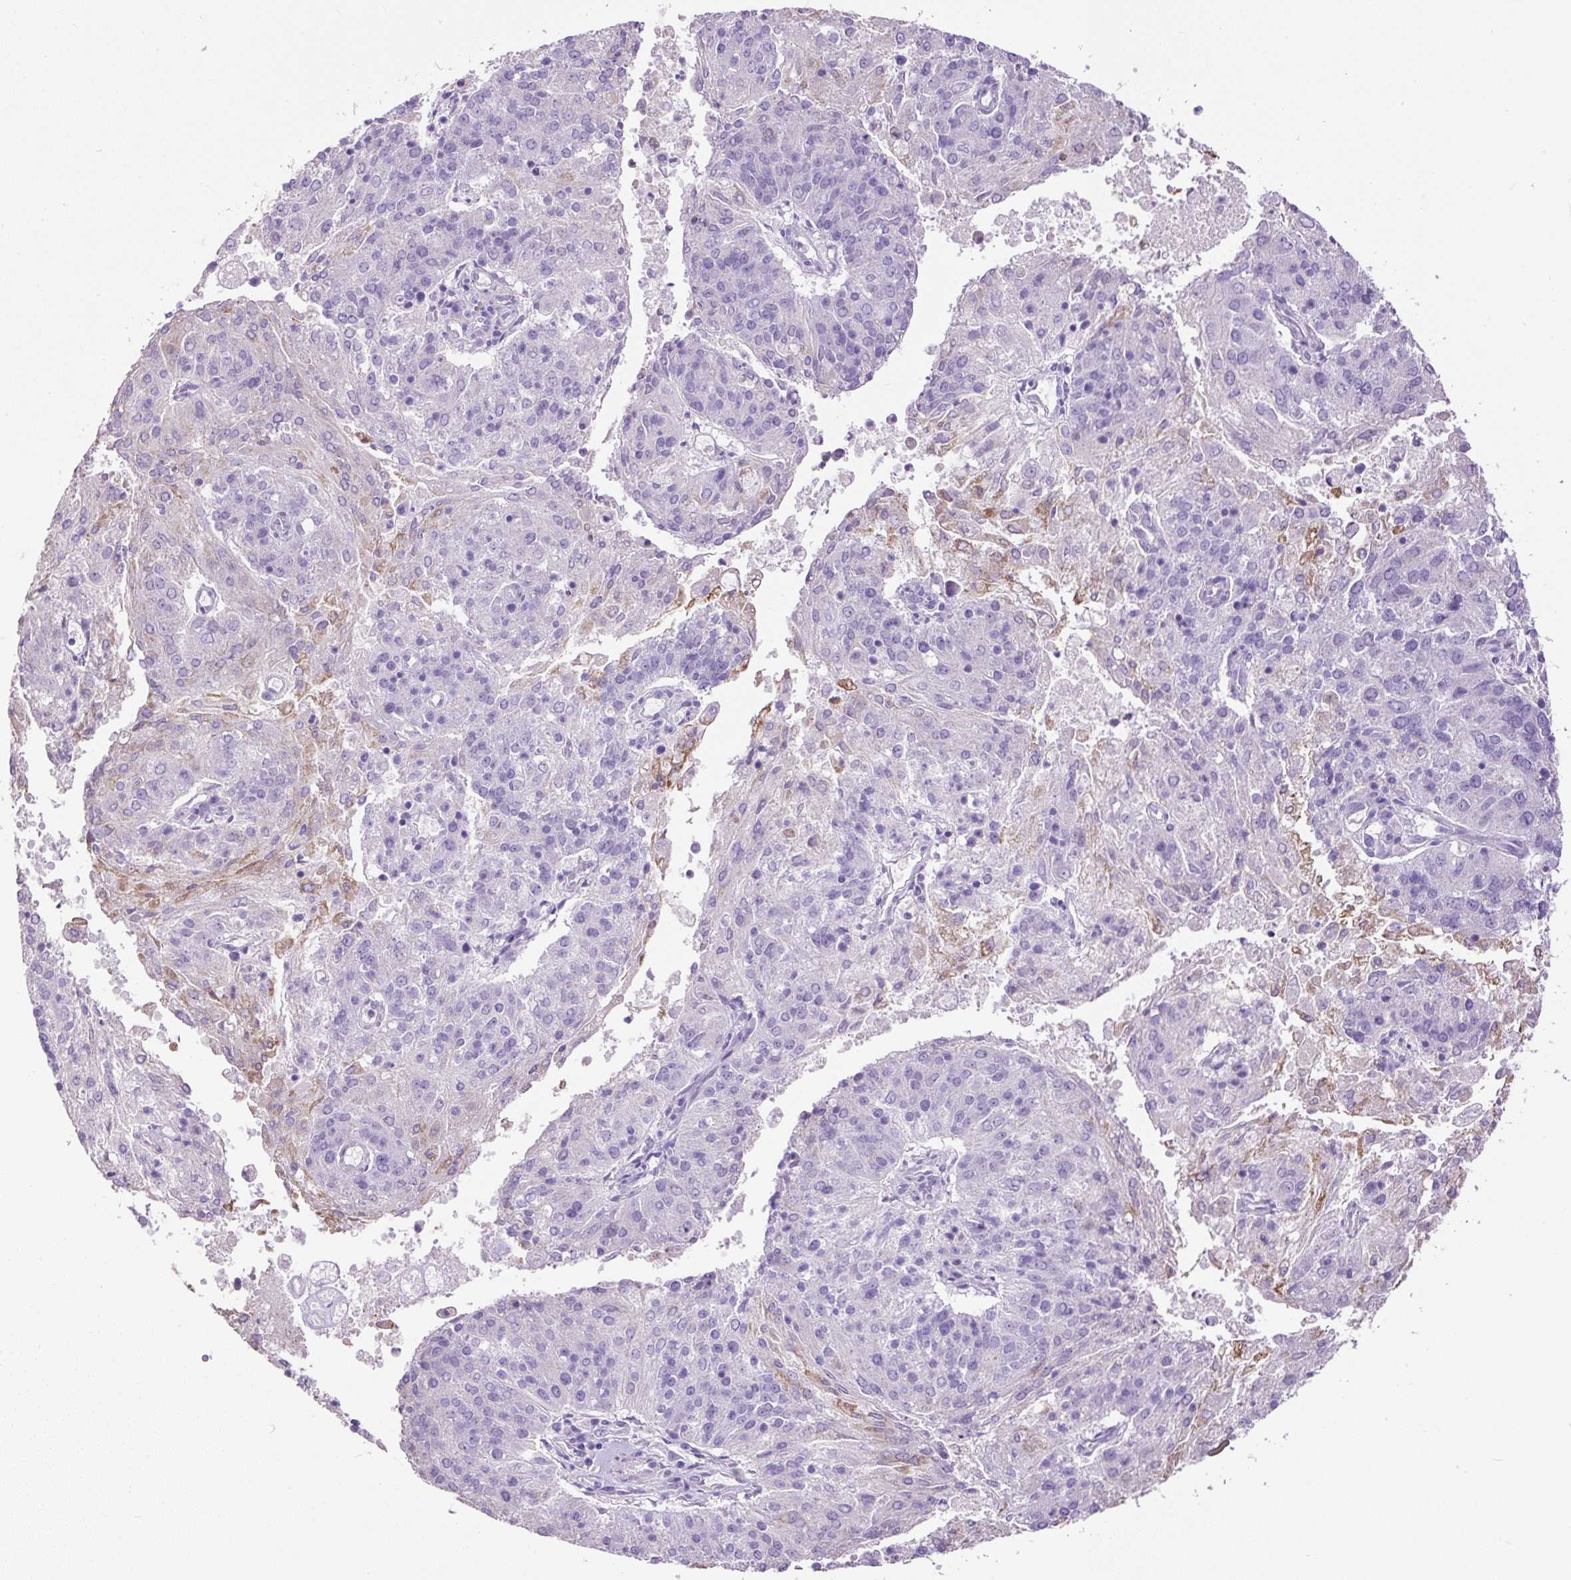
{"staining": {"intensity": "negative", "quantity": "none", "location": "none"}, "tissue": "endometrial cancer", "cell_type": "Tumor cells", "image_type": "cancer", "snomed": [{"axis": "morphology", "description": "Adenocarcinoma, NOS"}, {"axis": "topography", "description": "Endometrium"}], "caption": "A high-resolution photomicrograph shows immunohistochemistry staining of endometrial adenocarcinoma, which displays no significant positivity in tumor cells.", "gene": "PDIA2", "patient": {"sex": "female", "age": 82}}